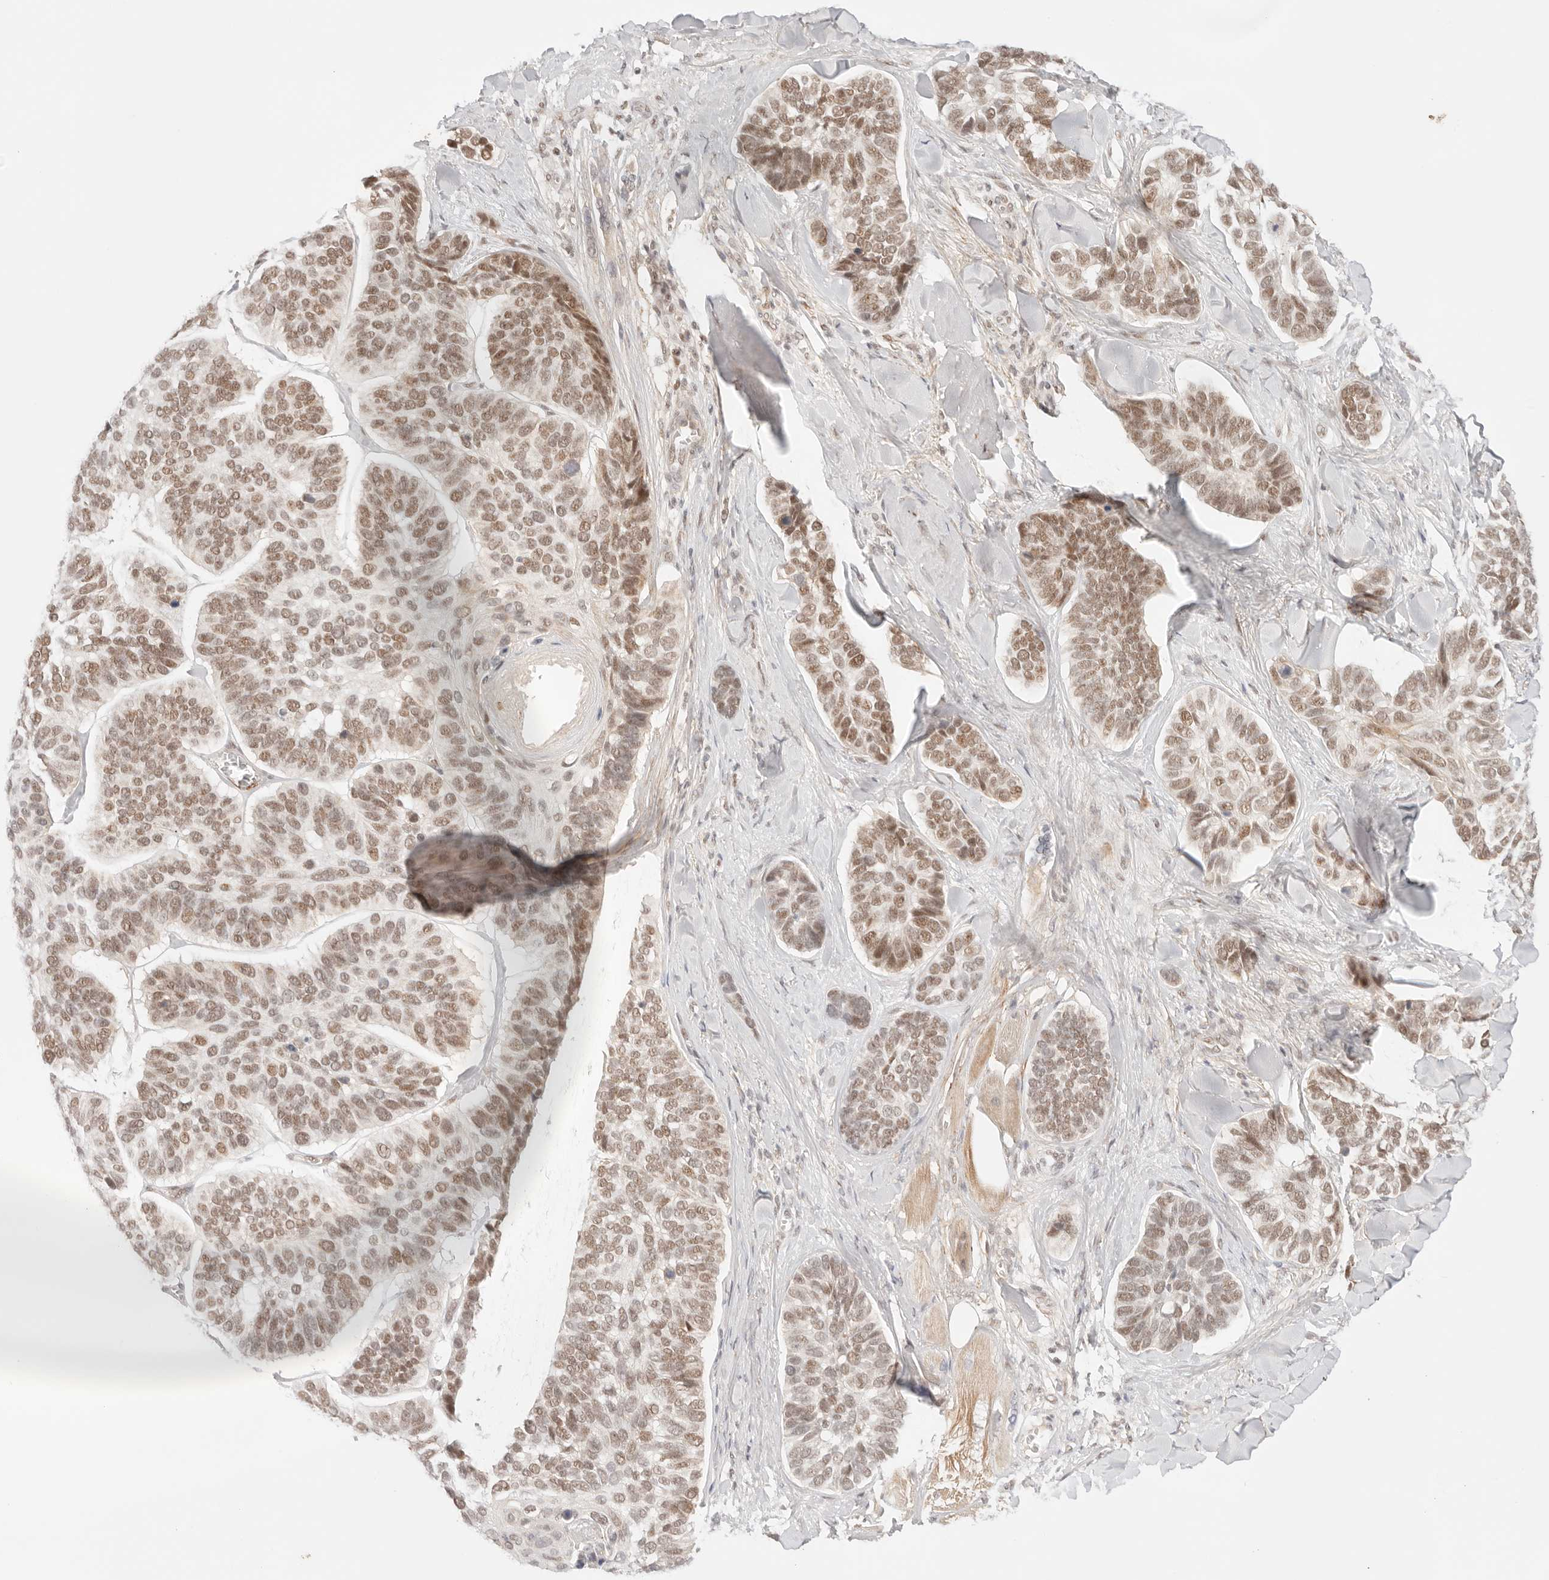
{"staining": {"intensity": "moderate", "quantity": ">75%", "location": "nuclear"}, "tissue": "skin cancer", "cell_type": "Tumor cells", "image_type": "cancer", "snomed": [{"axis": "morphology", "description": "Basal cell carcinoma"}, {"axis": "topography", "description": "Skin"}], "caption": "Basal cell carcinoma (skin) was stained to show a protein in brown. There is medium levels of moderate nuclear positivity in about >75% of tumor cells.", "gene": "GTF2E2", "patient": {"sex": "male", "age": 62}}